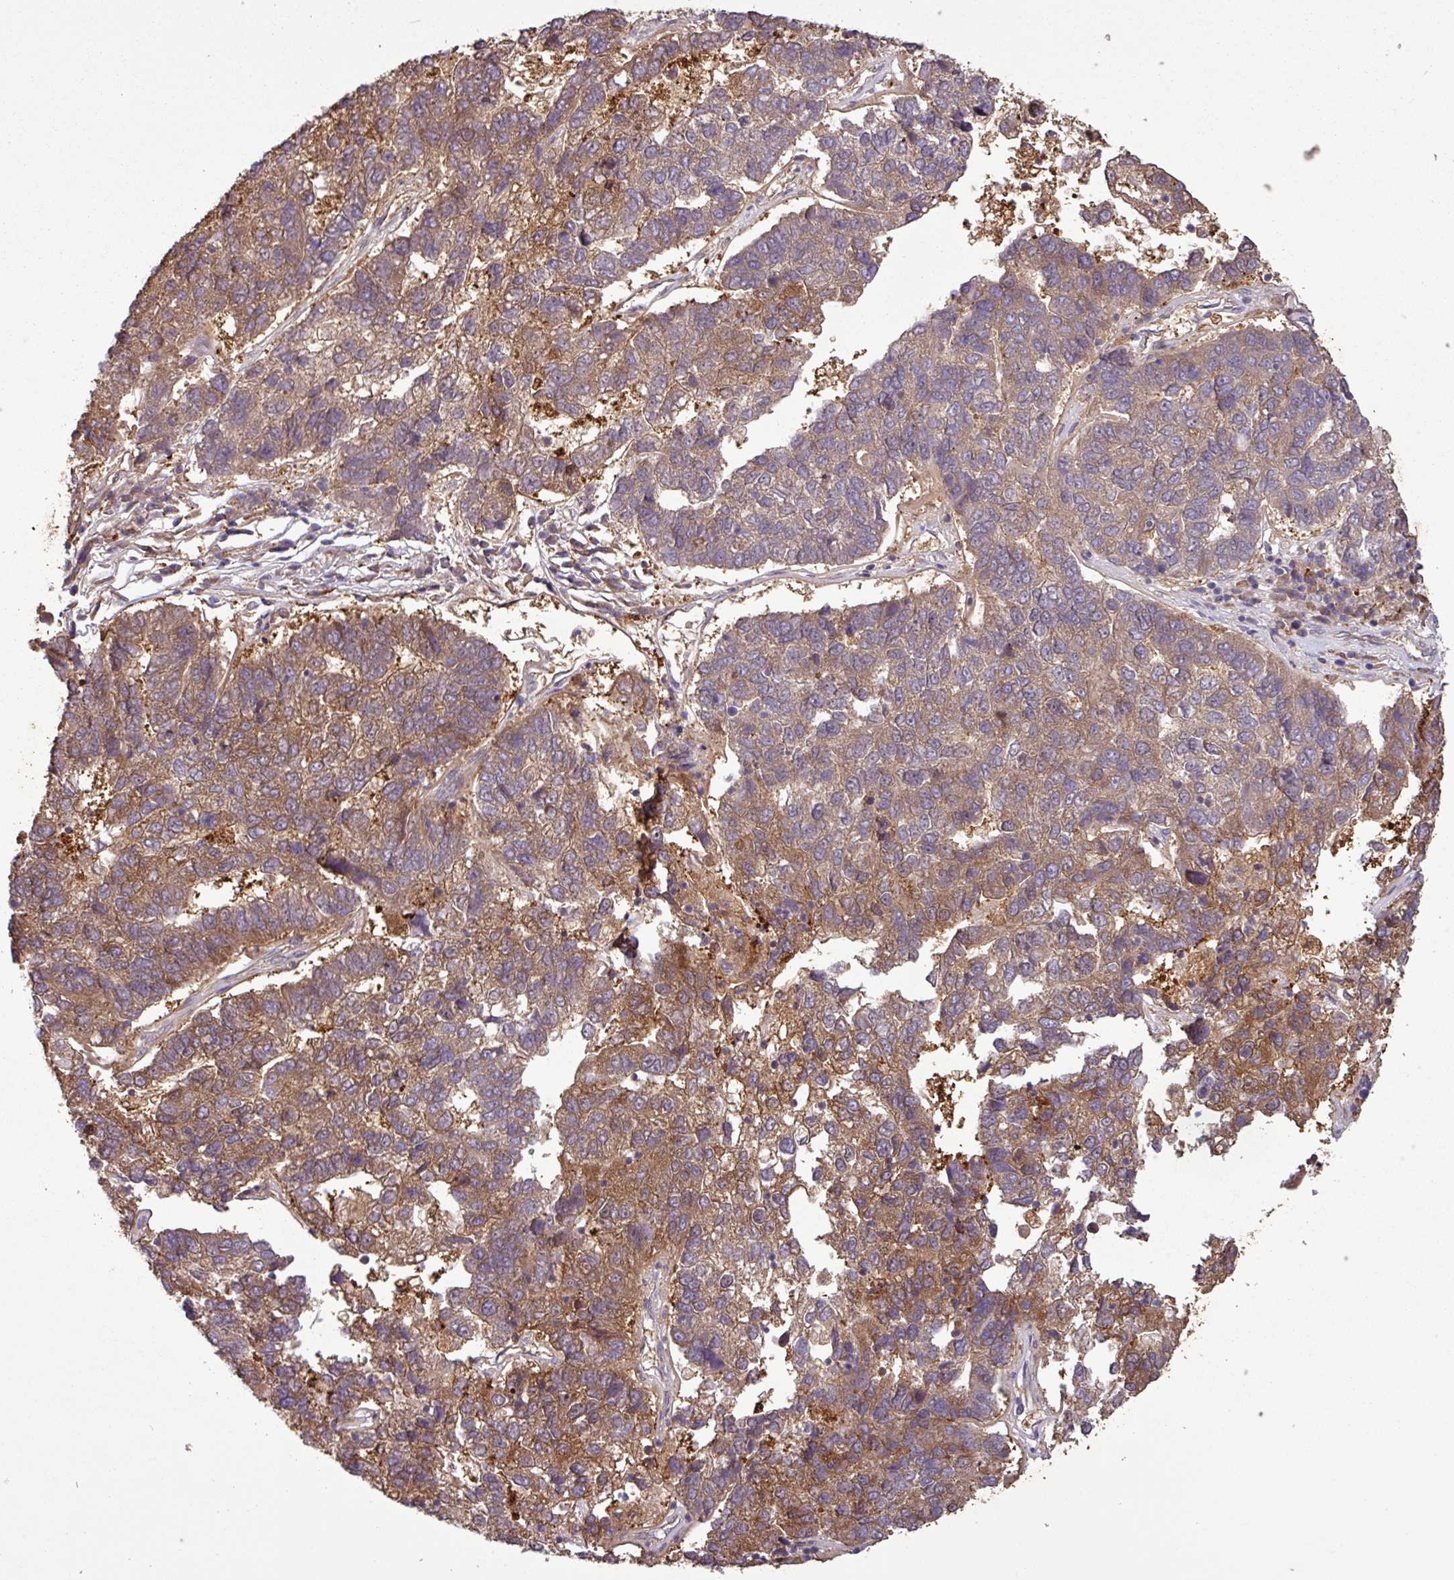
{"staining": {"intensity": "moderate", "quantity": ">75%", "location": "cytoplasmic/membranous"}, "tissue": "pancreatic cancer", "cell_type": "Tumor cells", "image_type": "cancer", "snomed": [{"axis": "morphology", "description": "Adenocarcinoma, NOS"}, {"axis": "topography", "description": "Pancreas"}], "caption": "Immunohistochemical staining of human pancreatic cancer displays moderate cytoplasmic/membranous protein expression in approximately >75% of tumor cells.", "gene": "SIRPB2", "patient": {"sex": "female", "age": 61}}